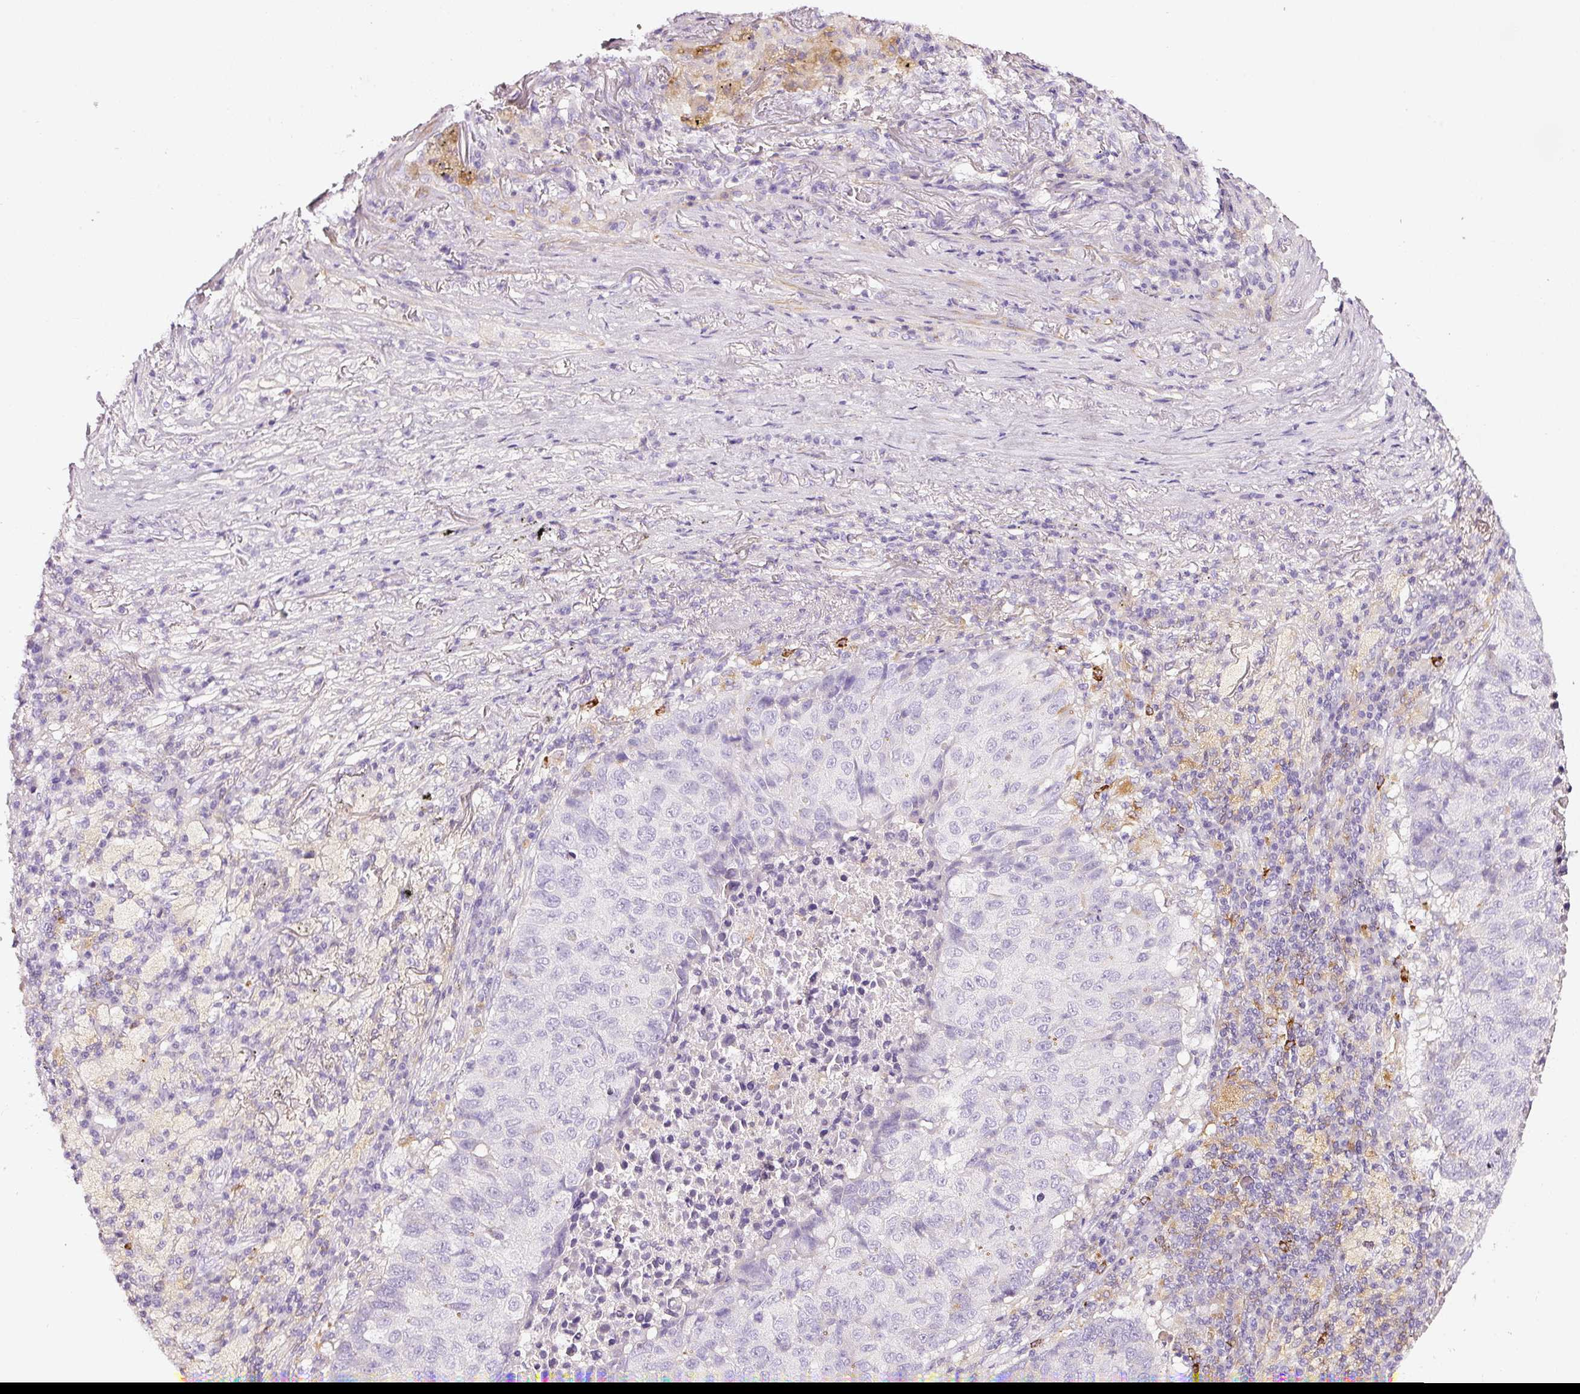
{"staining": {"intensity": "negative", "quantity": "none", "location": "none"}, "tissue": "lung cancer", "cell_type": "Tumor cells", "image_type": "cancer", "snomed": [{"axis": "morphology", "description": "Squamous cell carcinoma, NOS"}, {"axis": "topography", "description": "Lung"}], "caption": "This is a photomicrograph of immunohistochemistry staining of lung cancer, which shows no expression in tumor cells.", "gene": "CYB561A3", "patient": {"sex": "male", "age": 73}}